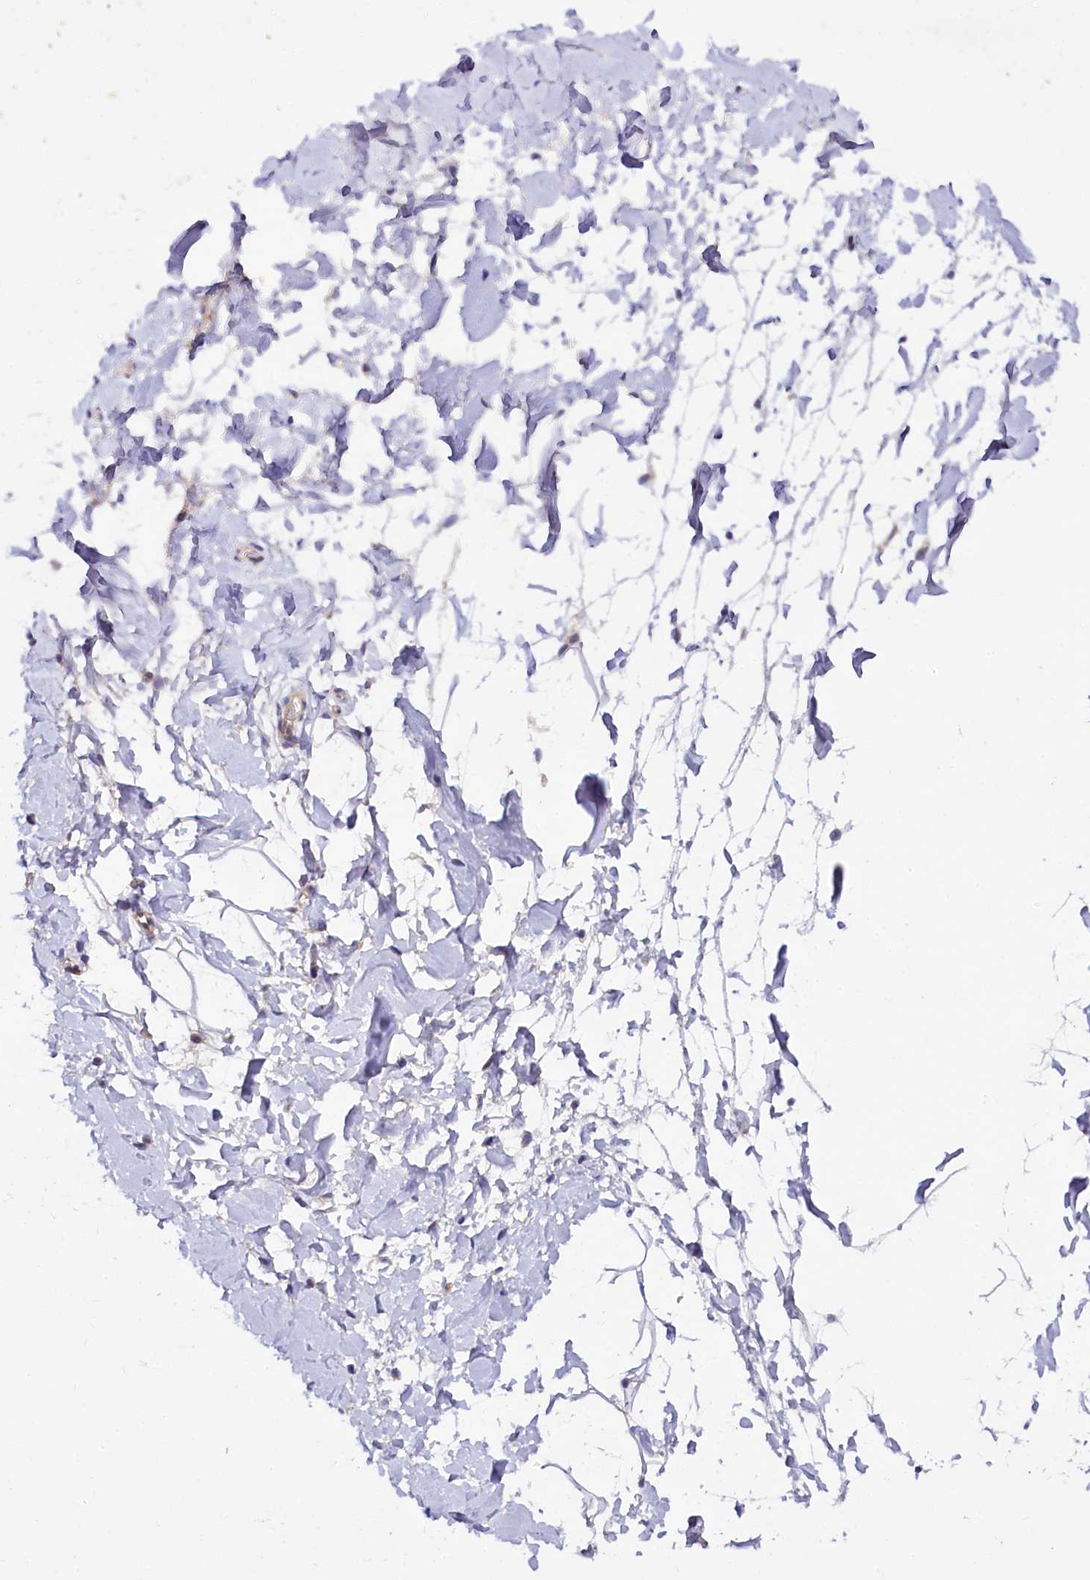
{"staining": {"intensity": "negative", "quantity": "none", "location": "none"}, "tissue": "adipose tissue", "cell_type": "Adipocytes", "image_type": "normal", "snomed": [{"axis": "morphology", "description": "Normal tissue, NOS"}, {"axis": "topography", "description": "Breast"}], "caption": "This photomicrograph is of benign adipose tissue stained with immunohistochemistry (IHC) to label a protein in brown with the nuclei are counter-stained blue. There is no positivity in adipocytes.", "gene": "ETFBKMT", "patient": {"sex": "female", "age": 26}}